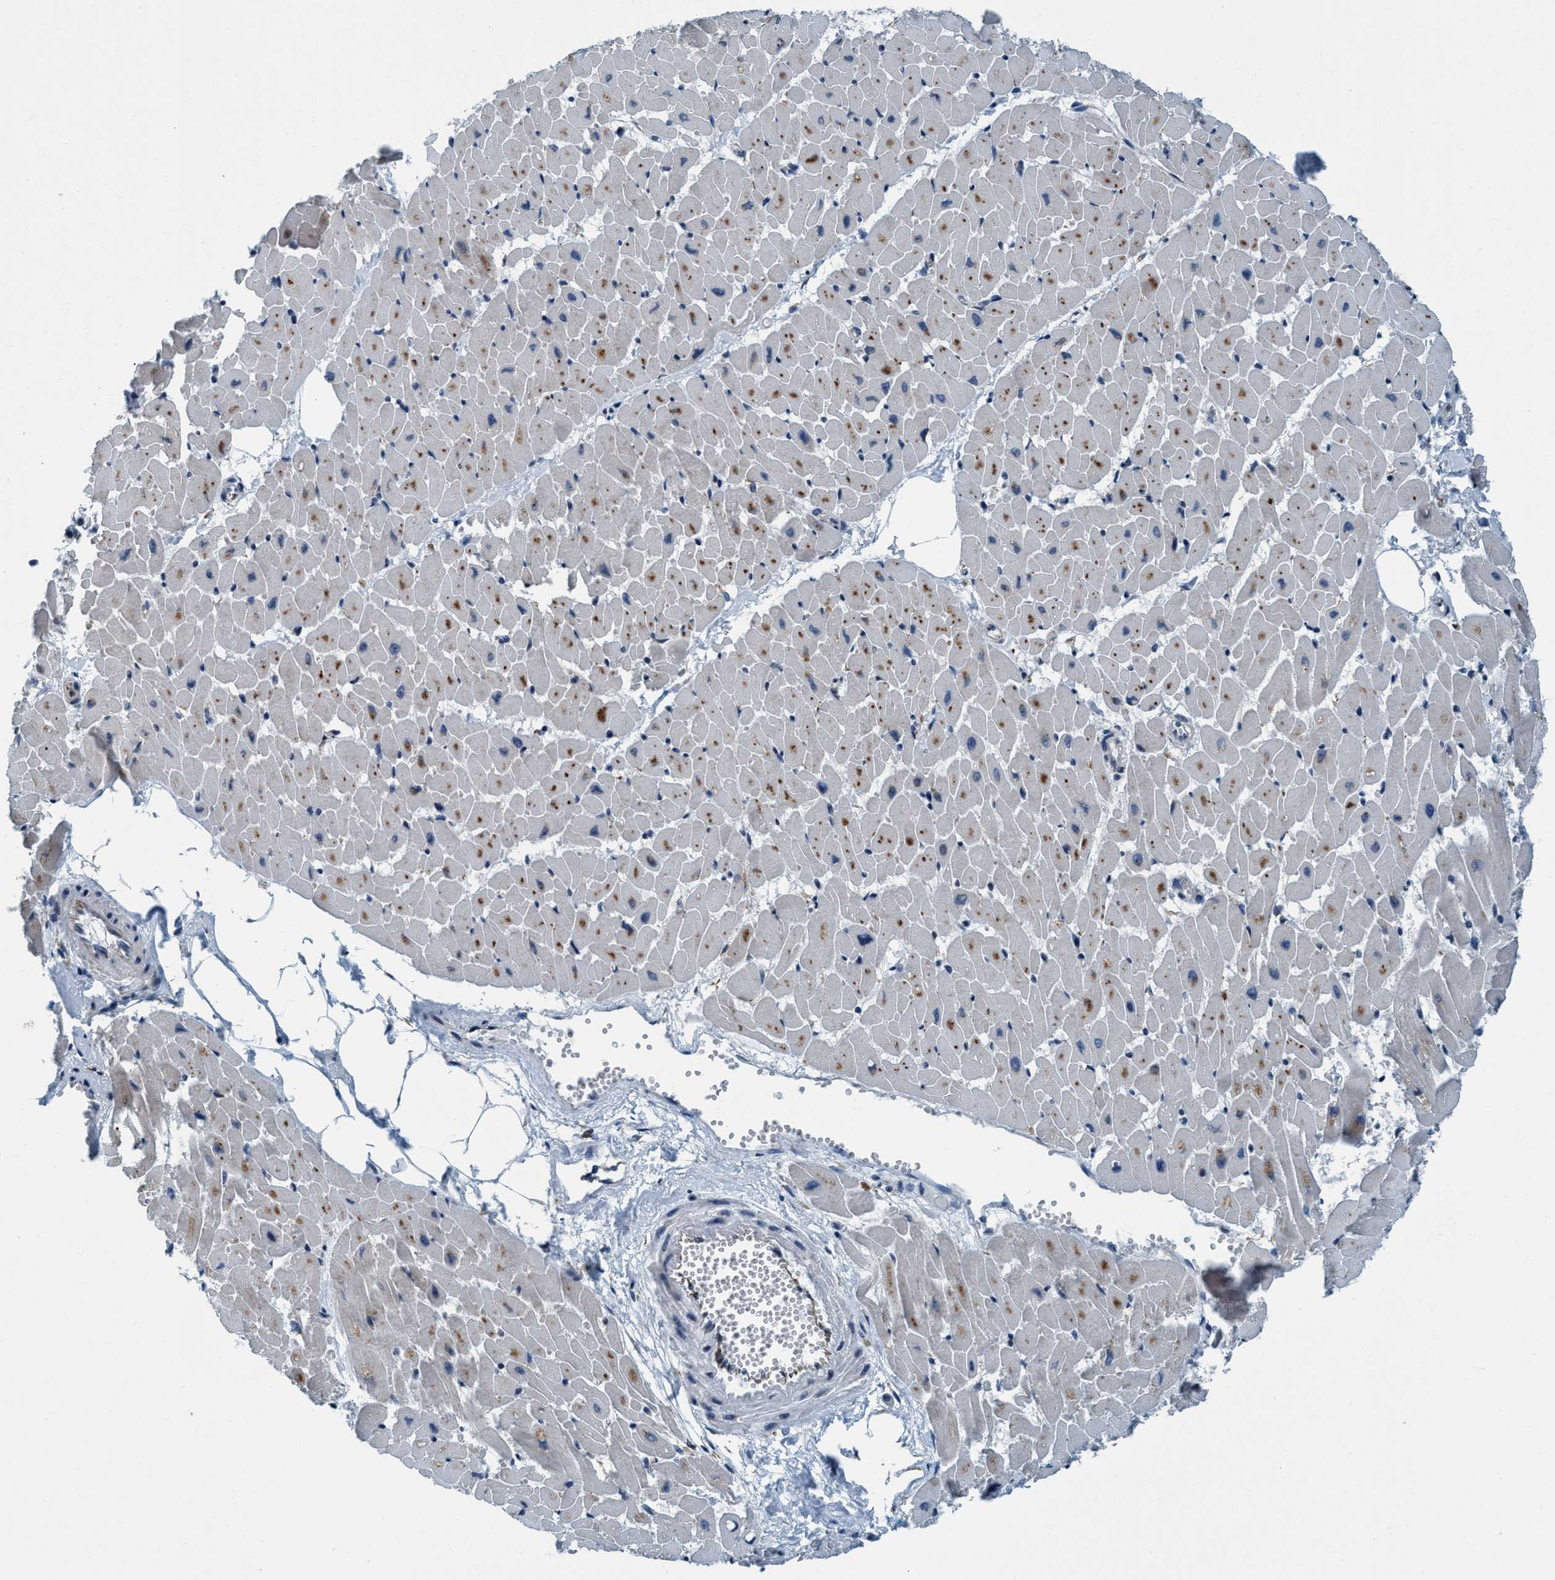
{"staining": {"intensity": "moderate", "quantity": "25%-75%", "location": "cytoplasmic/membranous"}, "tissue": "heart muscle", "cell_type": "Cardiomyocytes", "image_type": "normal", "snomed": [{"axis": "morphology", "description": "Normal tissue, NOS"}, {"axis": "topography", "description": "Heart"}], "caption": "Normal heart muscle displays moderate cytoplasmic/membranous staining in approximately 25%-75% of cardiomyocytes.", "gene": "ARMC9", "patient": {"sex": "female", "age": 19}}